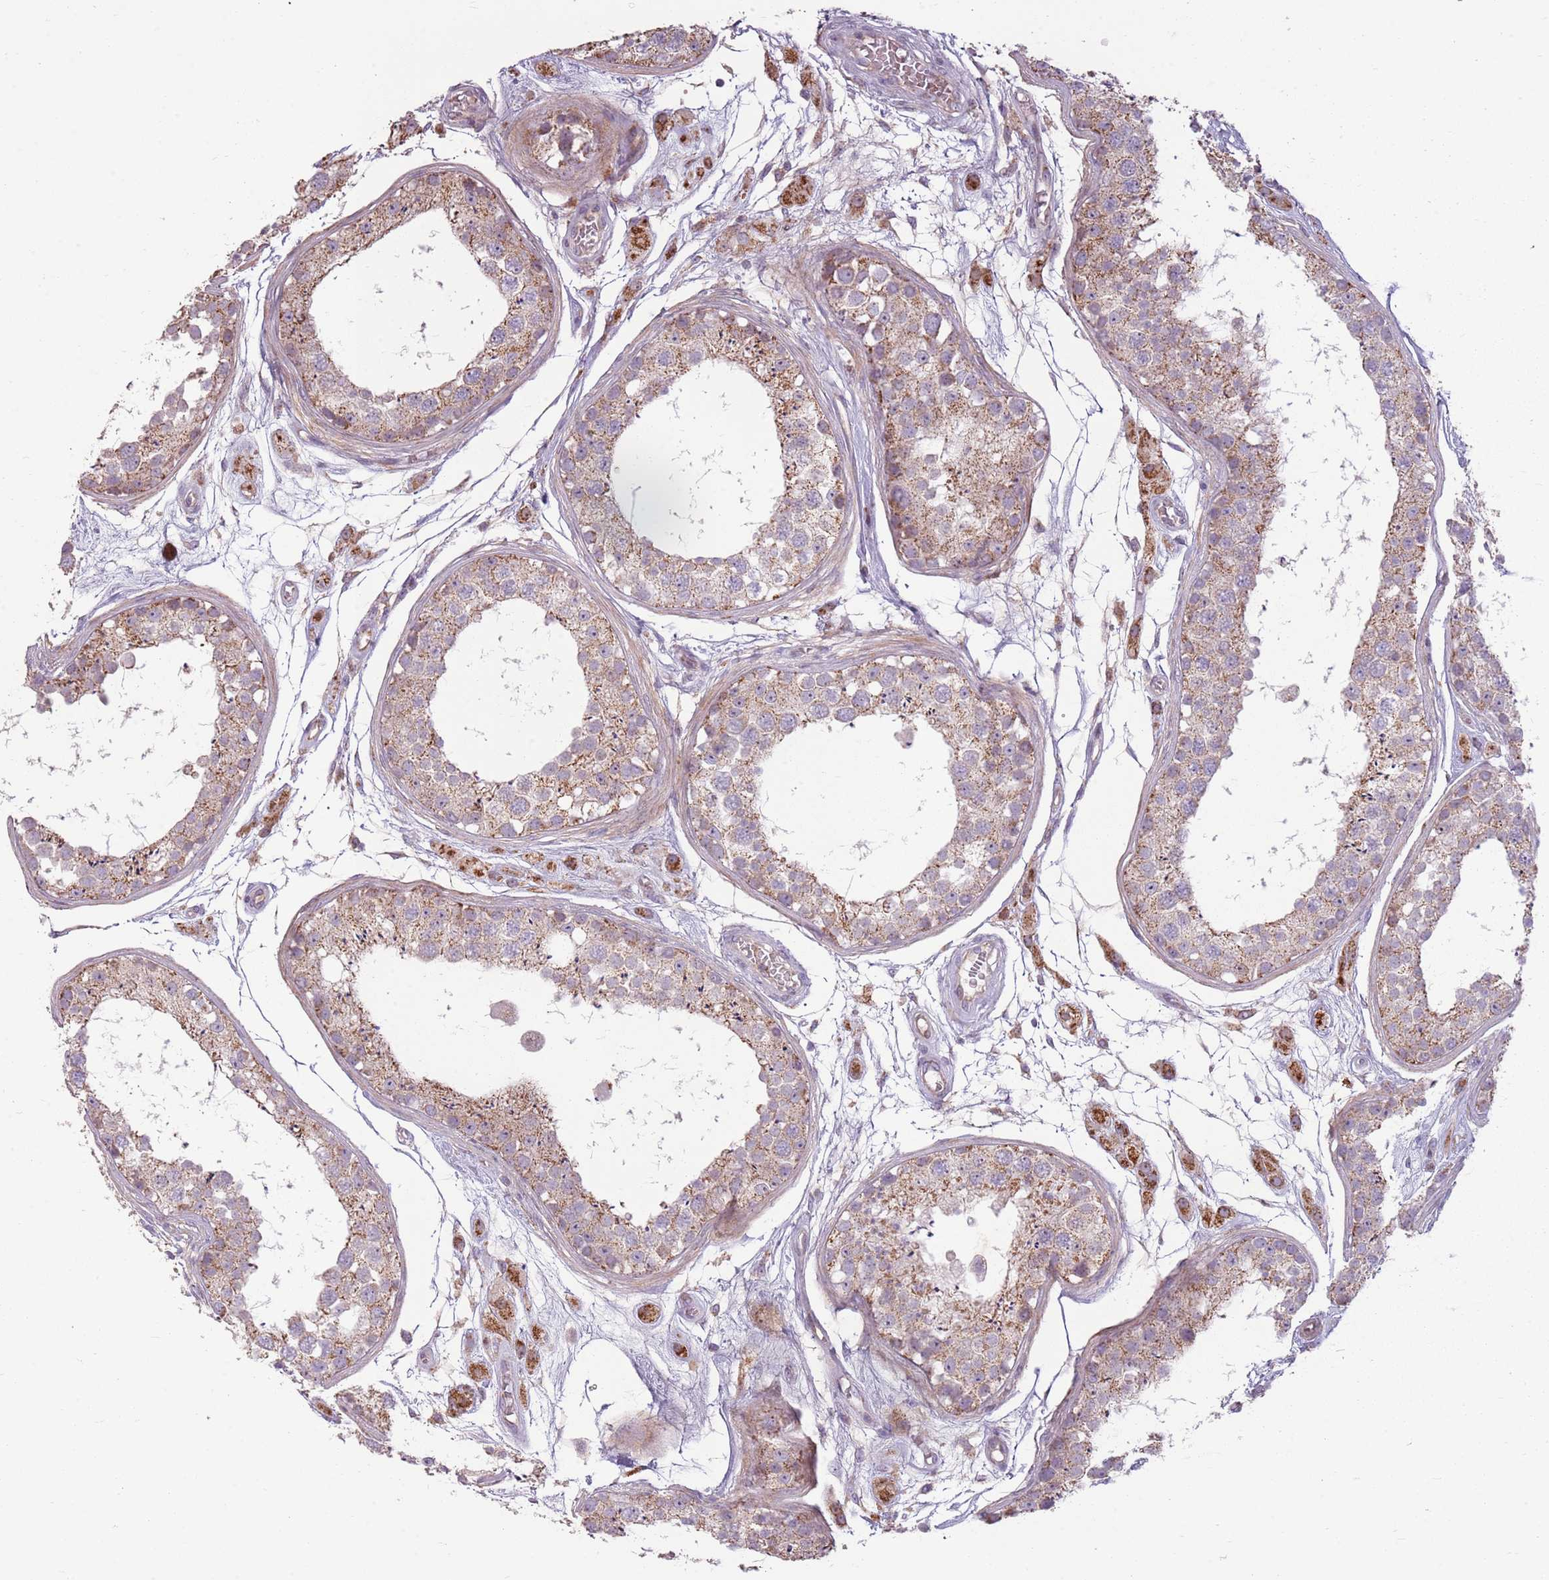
{"staining": {"intensity": "moderate", "quantity": "25%-75%", "location": "cytoplasmic/membranous"}, "tissue": "testis", "cell_type": "Cells in seminiferous ducts", "image_type": "normal", "snomed": [{"axis": "morphology", "description": "Normal tissue, NOS"}, {"axis": "topography", "description": "Testis"}], "caption": "This micrograph exhibits immunohistochemistry (IHC) staining of unremarkable human testis, with medium moderate cytoplasmic/membranous staining in about 25%-75% of cells in seminiferous ducts.", "gene": "ZNF530", "patient": {"sex": "male", "age": 25}}